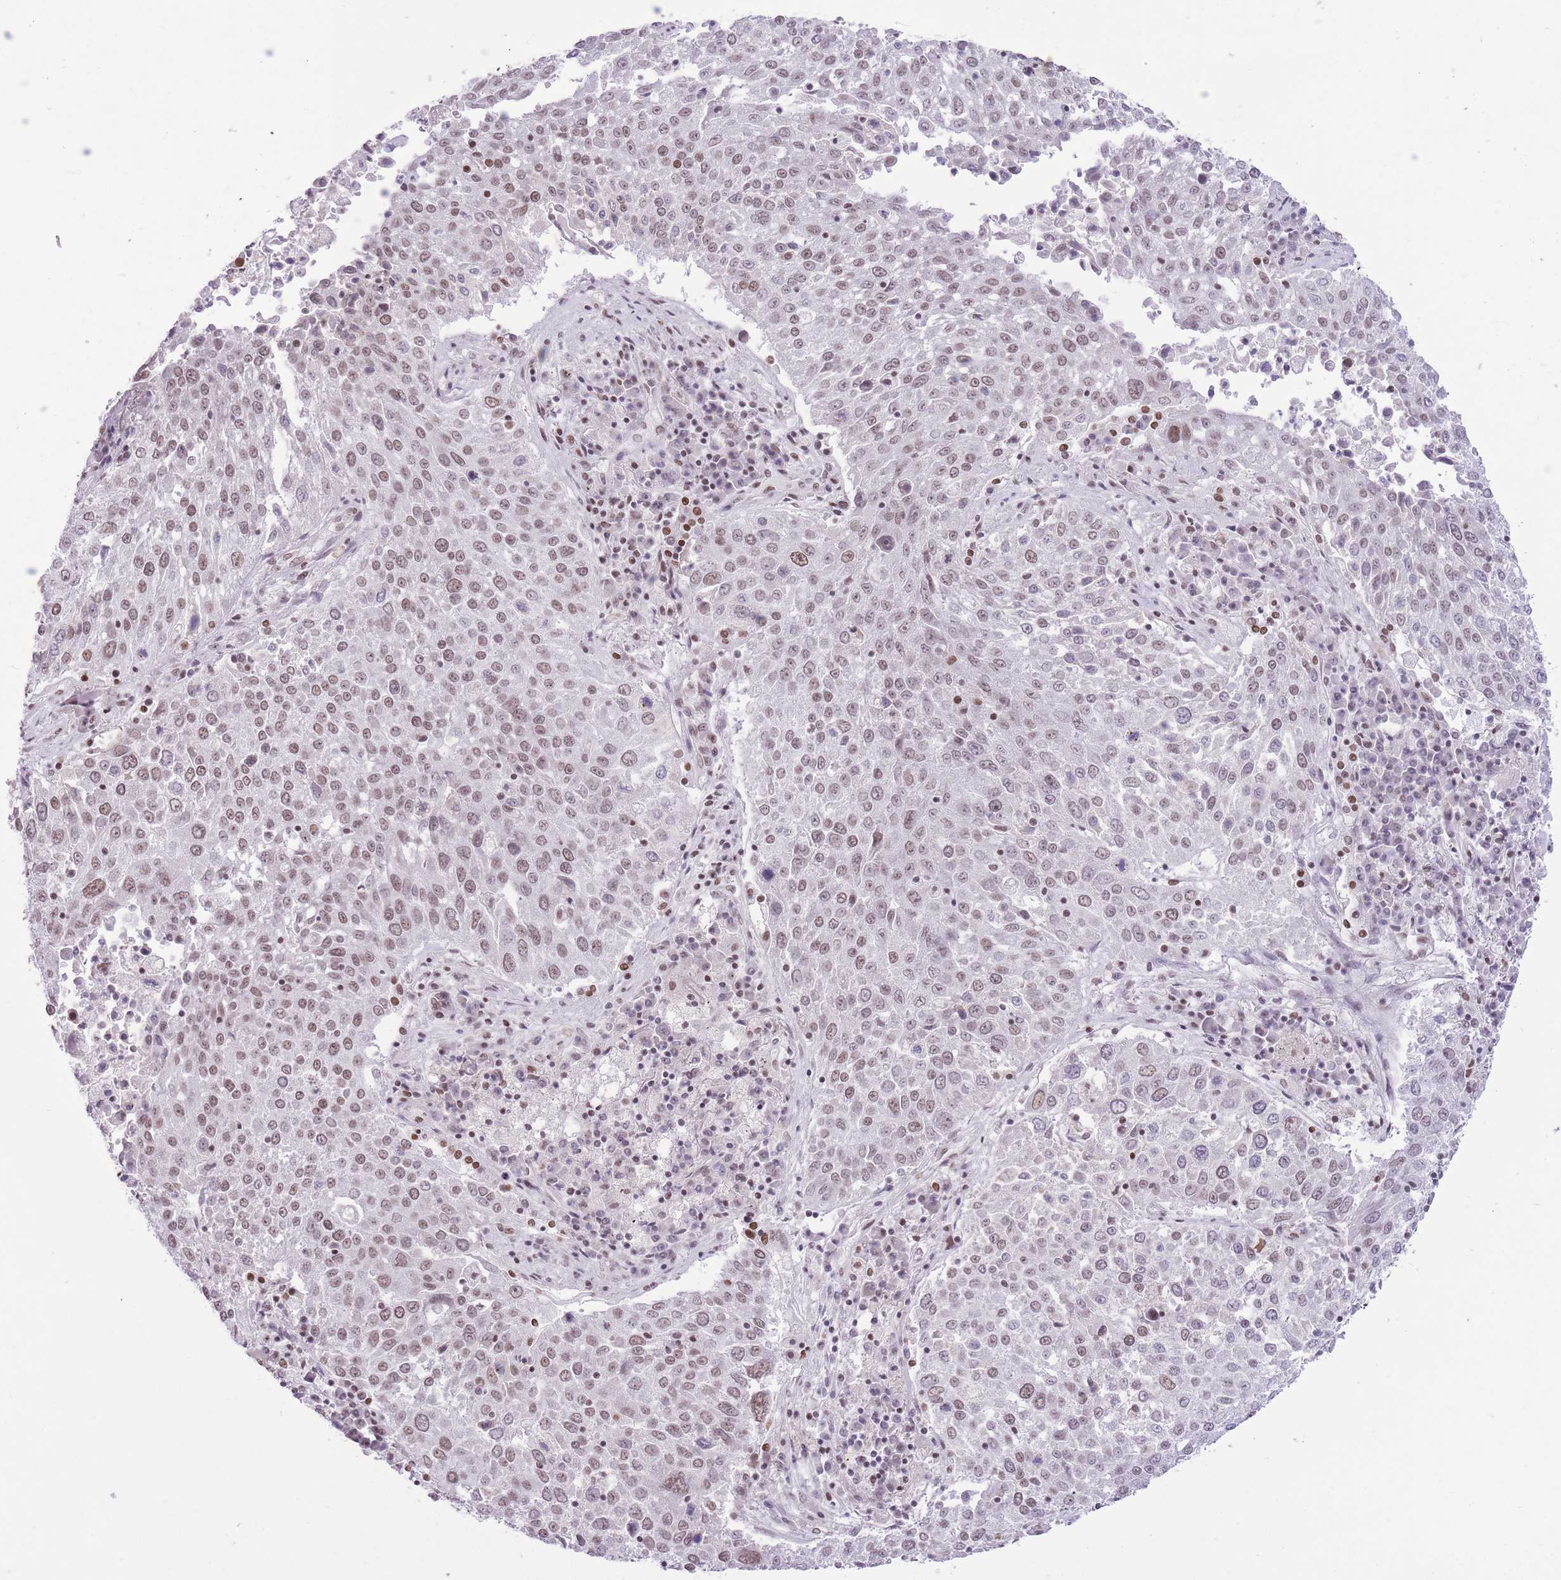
{"staining": {"intensity": "moderate", "quantity": ">75%", "location": "nuclear"}, "tissue": "lung cancer", "cell_type": "Tumor cells", "image_type": "cancer", "snomed": [{"axis": "morphology", "description": "Squamous cell carcinoma, NOS"}, {"axis": "topography", "description": "Lung"}], "caption": "A micrograph of human lung cancer (squamous cell carcinoma) stained for a protein shows moderate nuclear brown staining in tumor cells.", "gene": "ZBED5", "patient": {"sex": "male", "age": 65}}